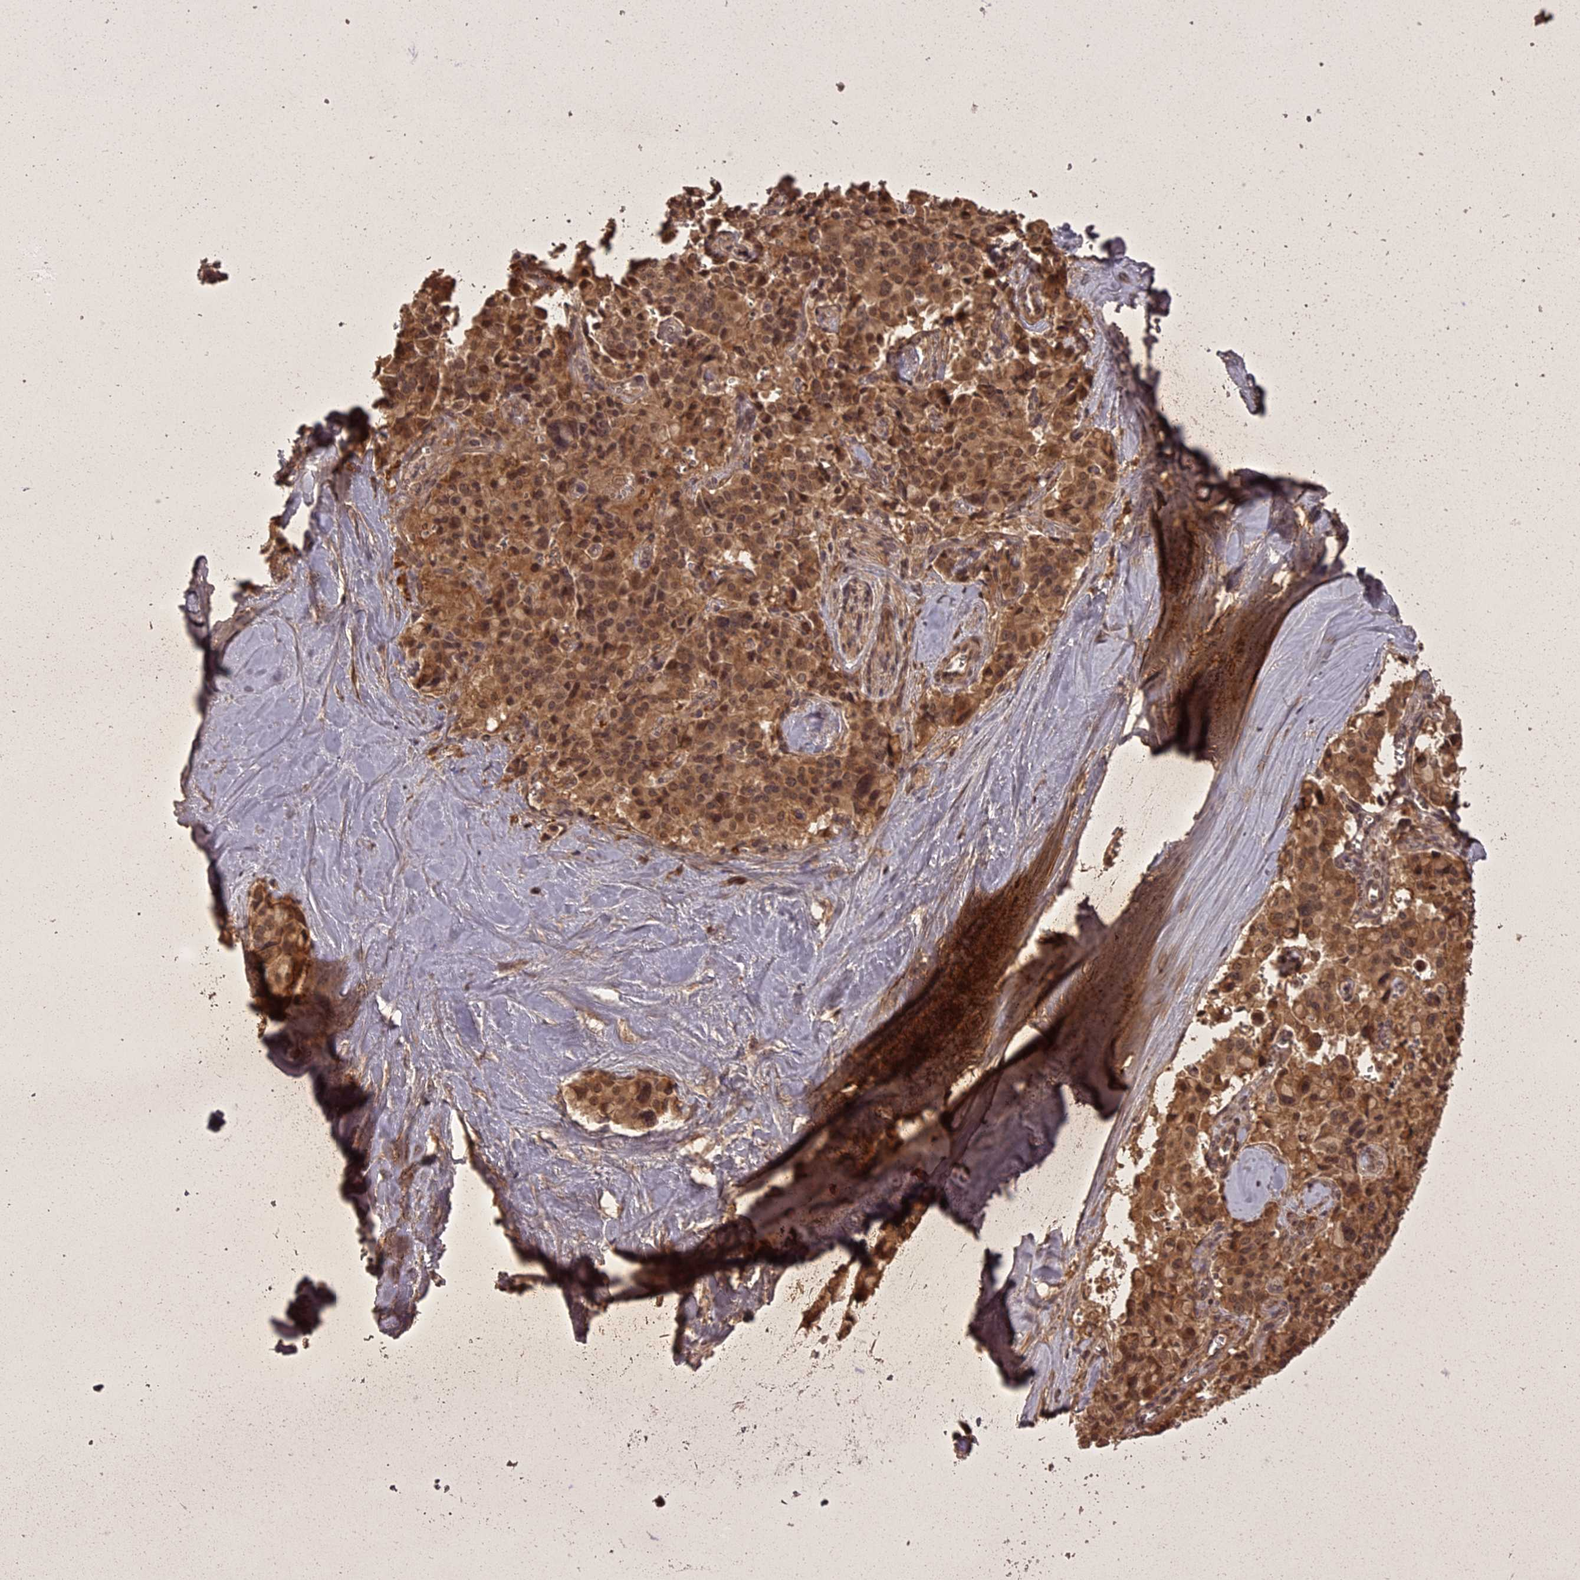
{"staining": {"intensity": "moderate", "quantity": ">75%", "location": "cytoplasmic/membranous,nuclear"}, "tissue": "pancreatic cancer", "cell_type": "Tumor cells", "image_type": "cancer", "snomed": [{"axis": "morphology", "description": "Adenocarcinoma, NOS"}, {"axis": "topography", "description": "Pancreas"}], "caption": "Human pancreatic cancer (adenocarcinoma) stained for a protein (brown) exhibits moderate cytoplasmic/membranous and nuclear positive expression in about >75% of tumor cells.", "gene": "ING5", "patient": {"sex": "male", "age": 65}}